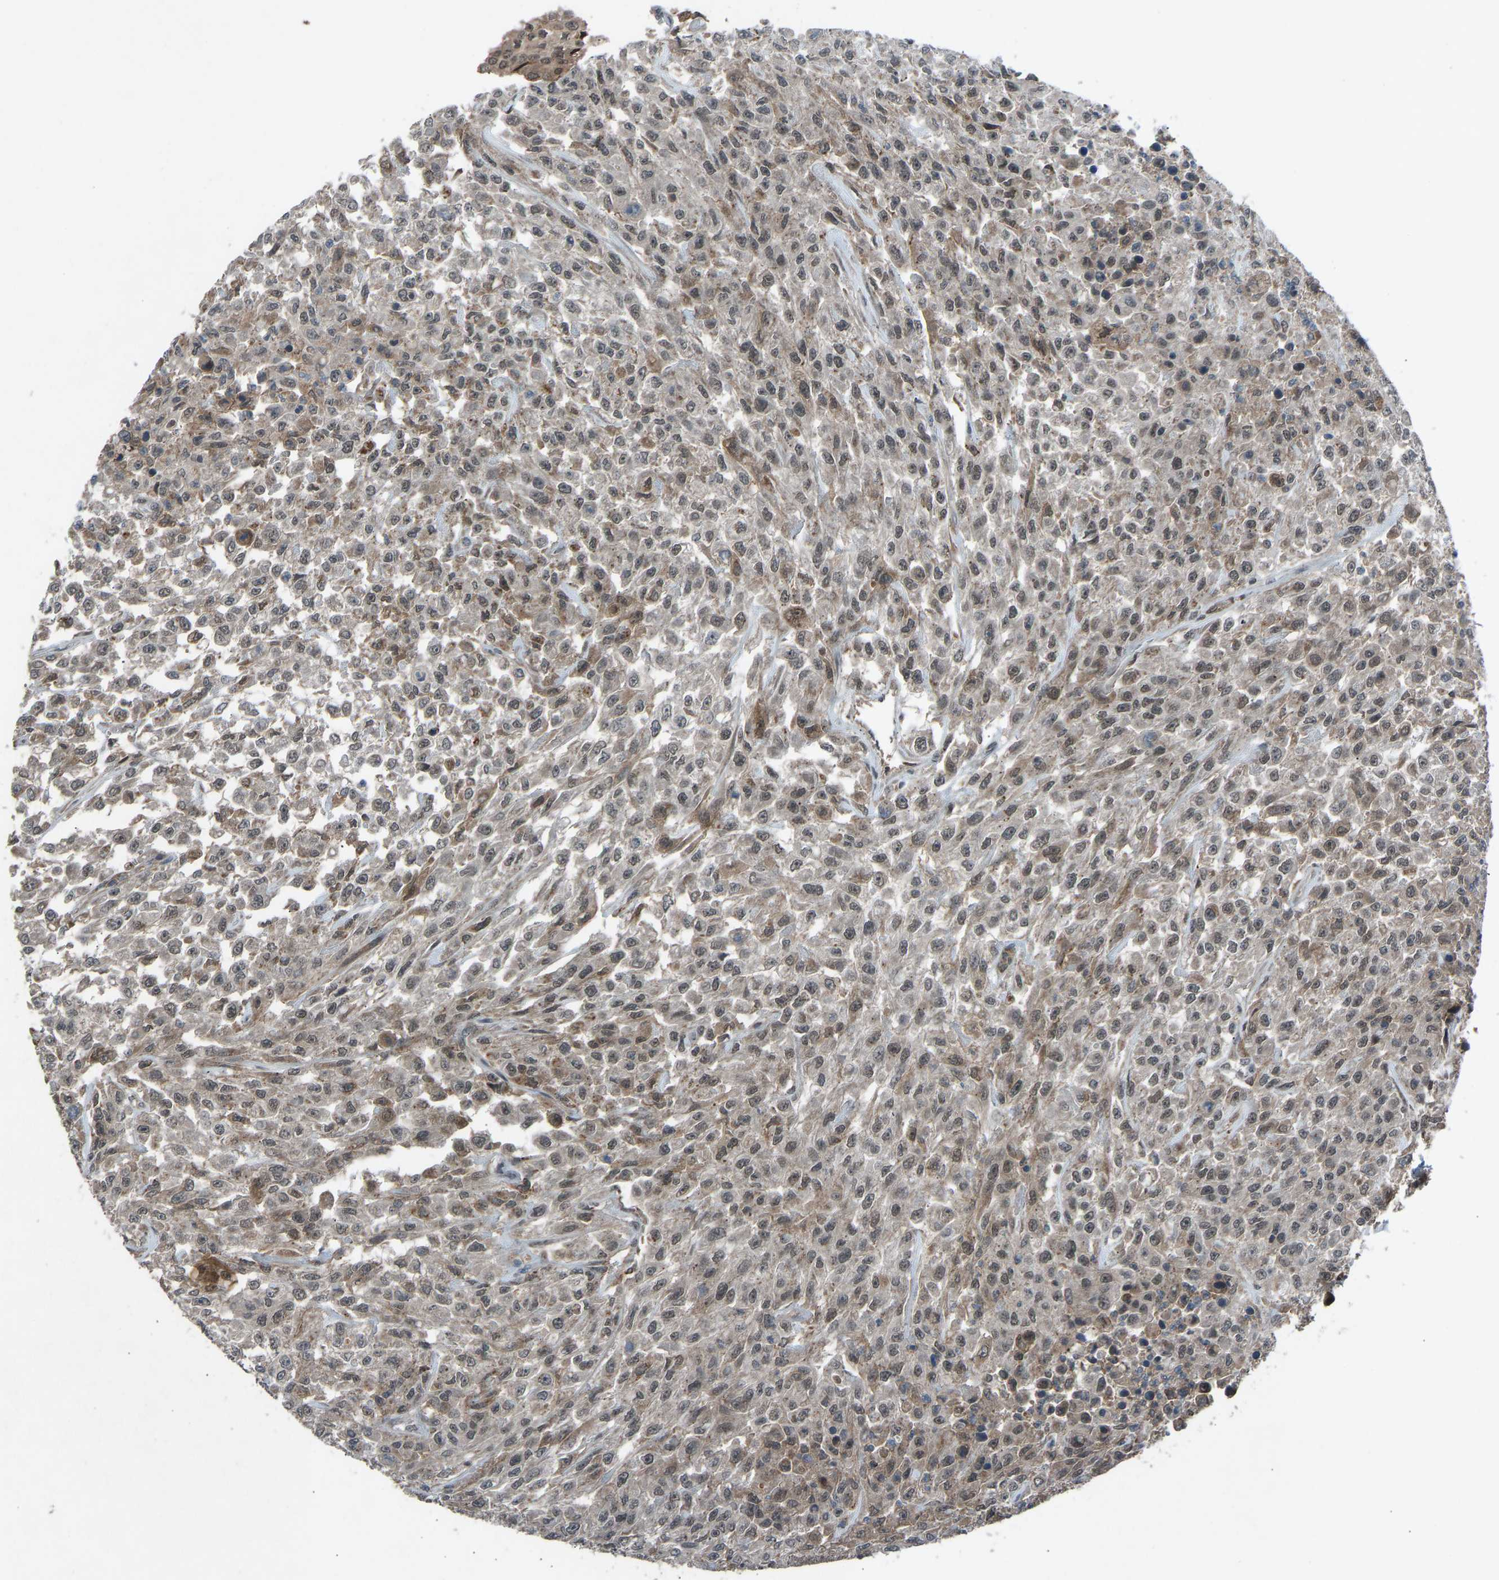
{"staining": {"intensity": "moderate", "quantity": ">75%", "location": "cytoplasmic/membranous"}, "tissue": "urothelial cancer", "cell_type": "Tumor cells", "image_type": "cancer", "snomed": [{"axis": "morphology", "description": "Urothelial carcinoma, High grade"}, {"axis": "topography", "description": "Urinary bladder"}], "caption": "This histopathology image reveals urothelial carcinoma (high-grade) stained with IHC to label a protein in brown. The cytoplasmic/membranous of tumor cells show moderate positivity for the protein. Nuclei are counter-stained blue.", "gene": "SLC43A1", "patient": {"sex": "male", "age": 46}}